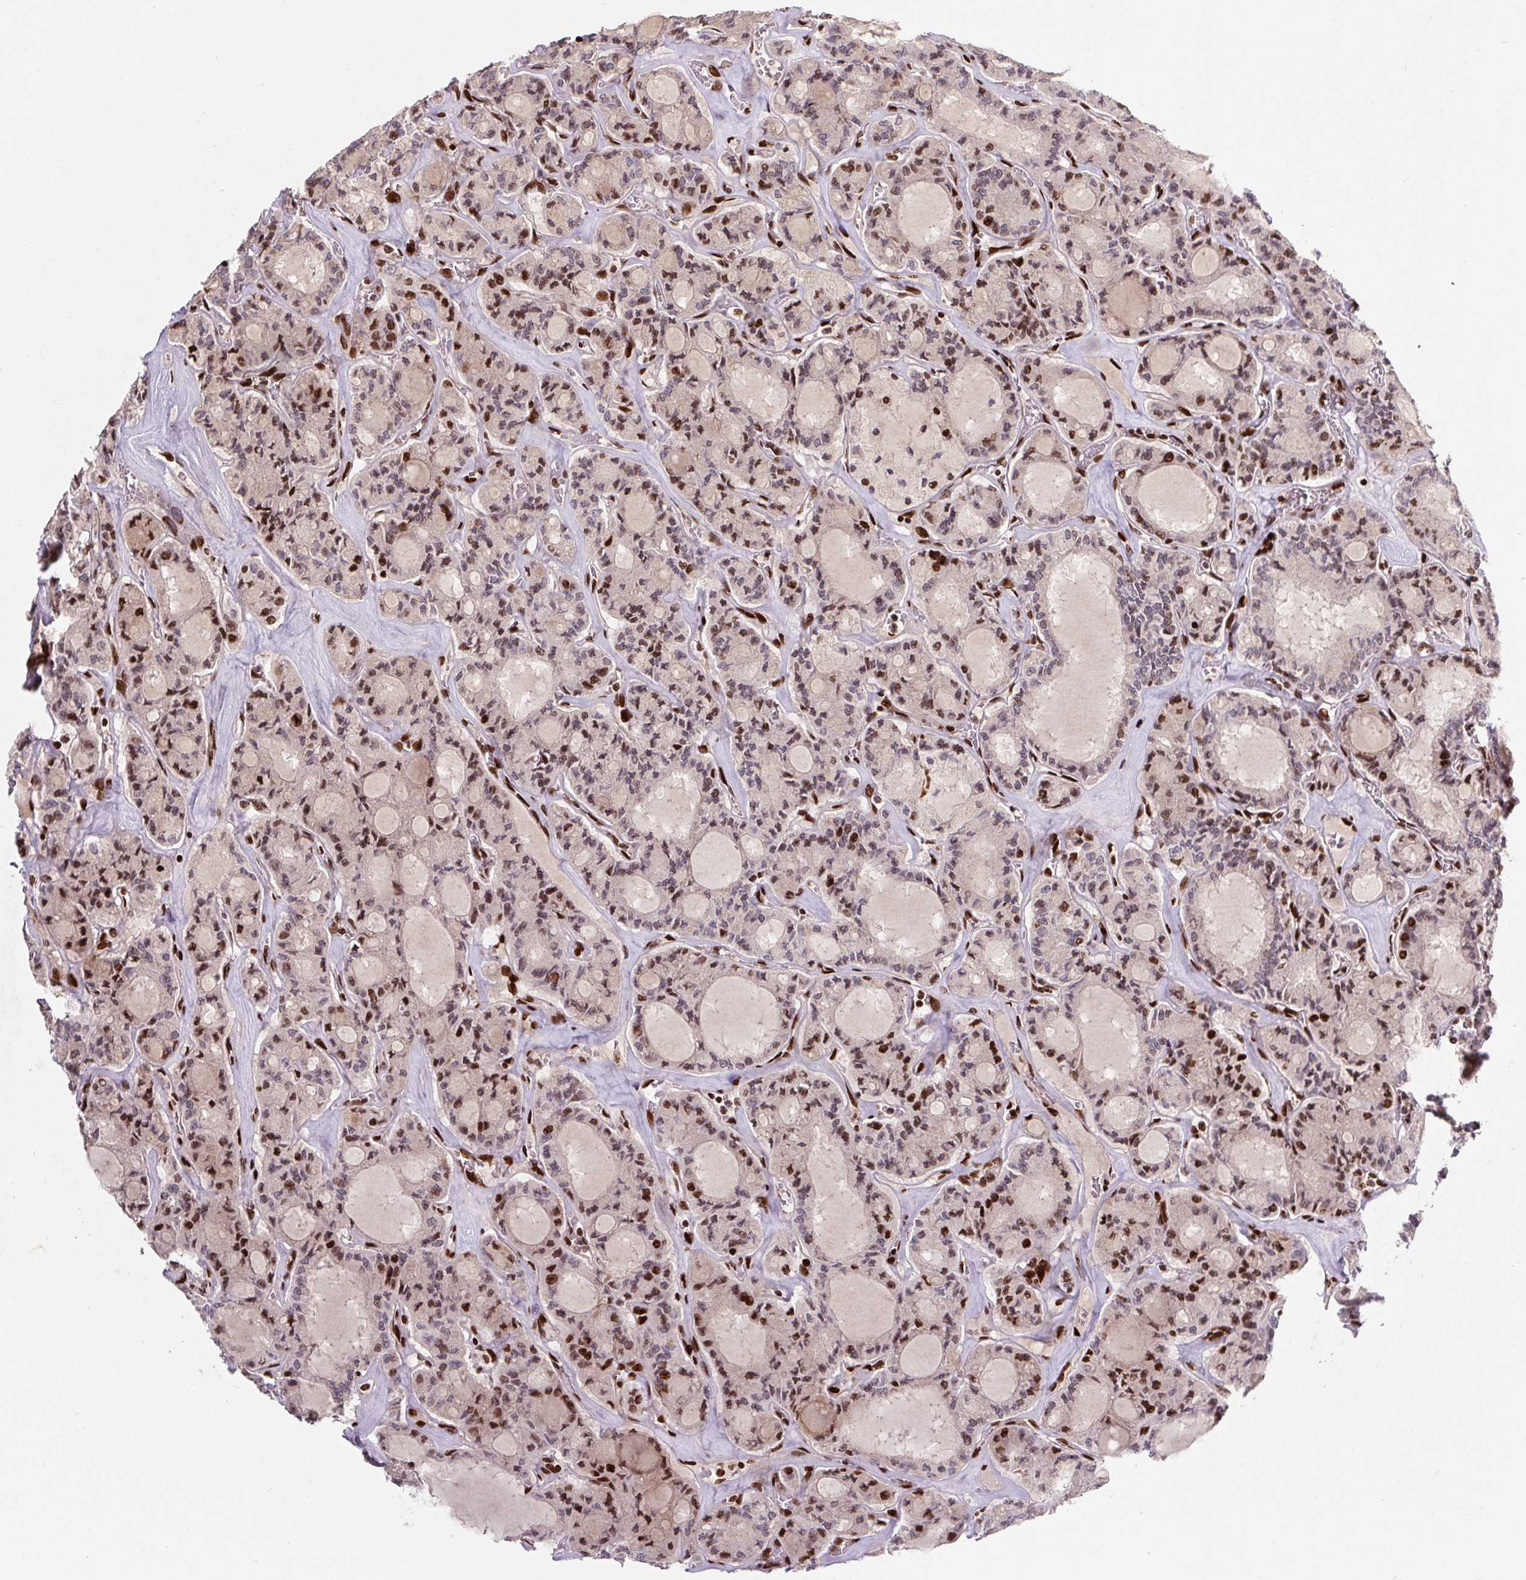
{"staining": {"intensity": "moderate", "quantity": "25%-75%", "location": "nuclear"}, "tissue": "thyroid cancer", "cell_type": "Tumor cells", "image_type": "cancer", "snomed": [{"axis": "morphology", "description": "Papillary adenocarcinoma, NOS"}, {"axis": "topography", "description": "Thyroid gland"}], "caption": "A histopathology image showing moderate nuclear positivity in approximately 25%-75% of tumor cells in thyroid papillary adenocarcinoma, as visualized by brown immunohistochemical staining.", "gene": "PYDC2", "patient": {"sex": "male", "age": 87}}